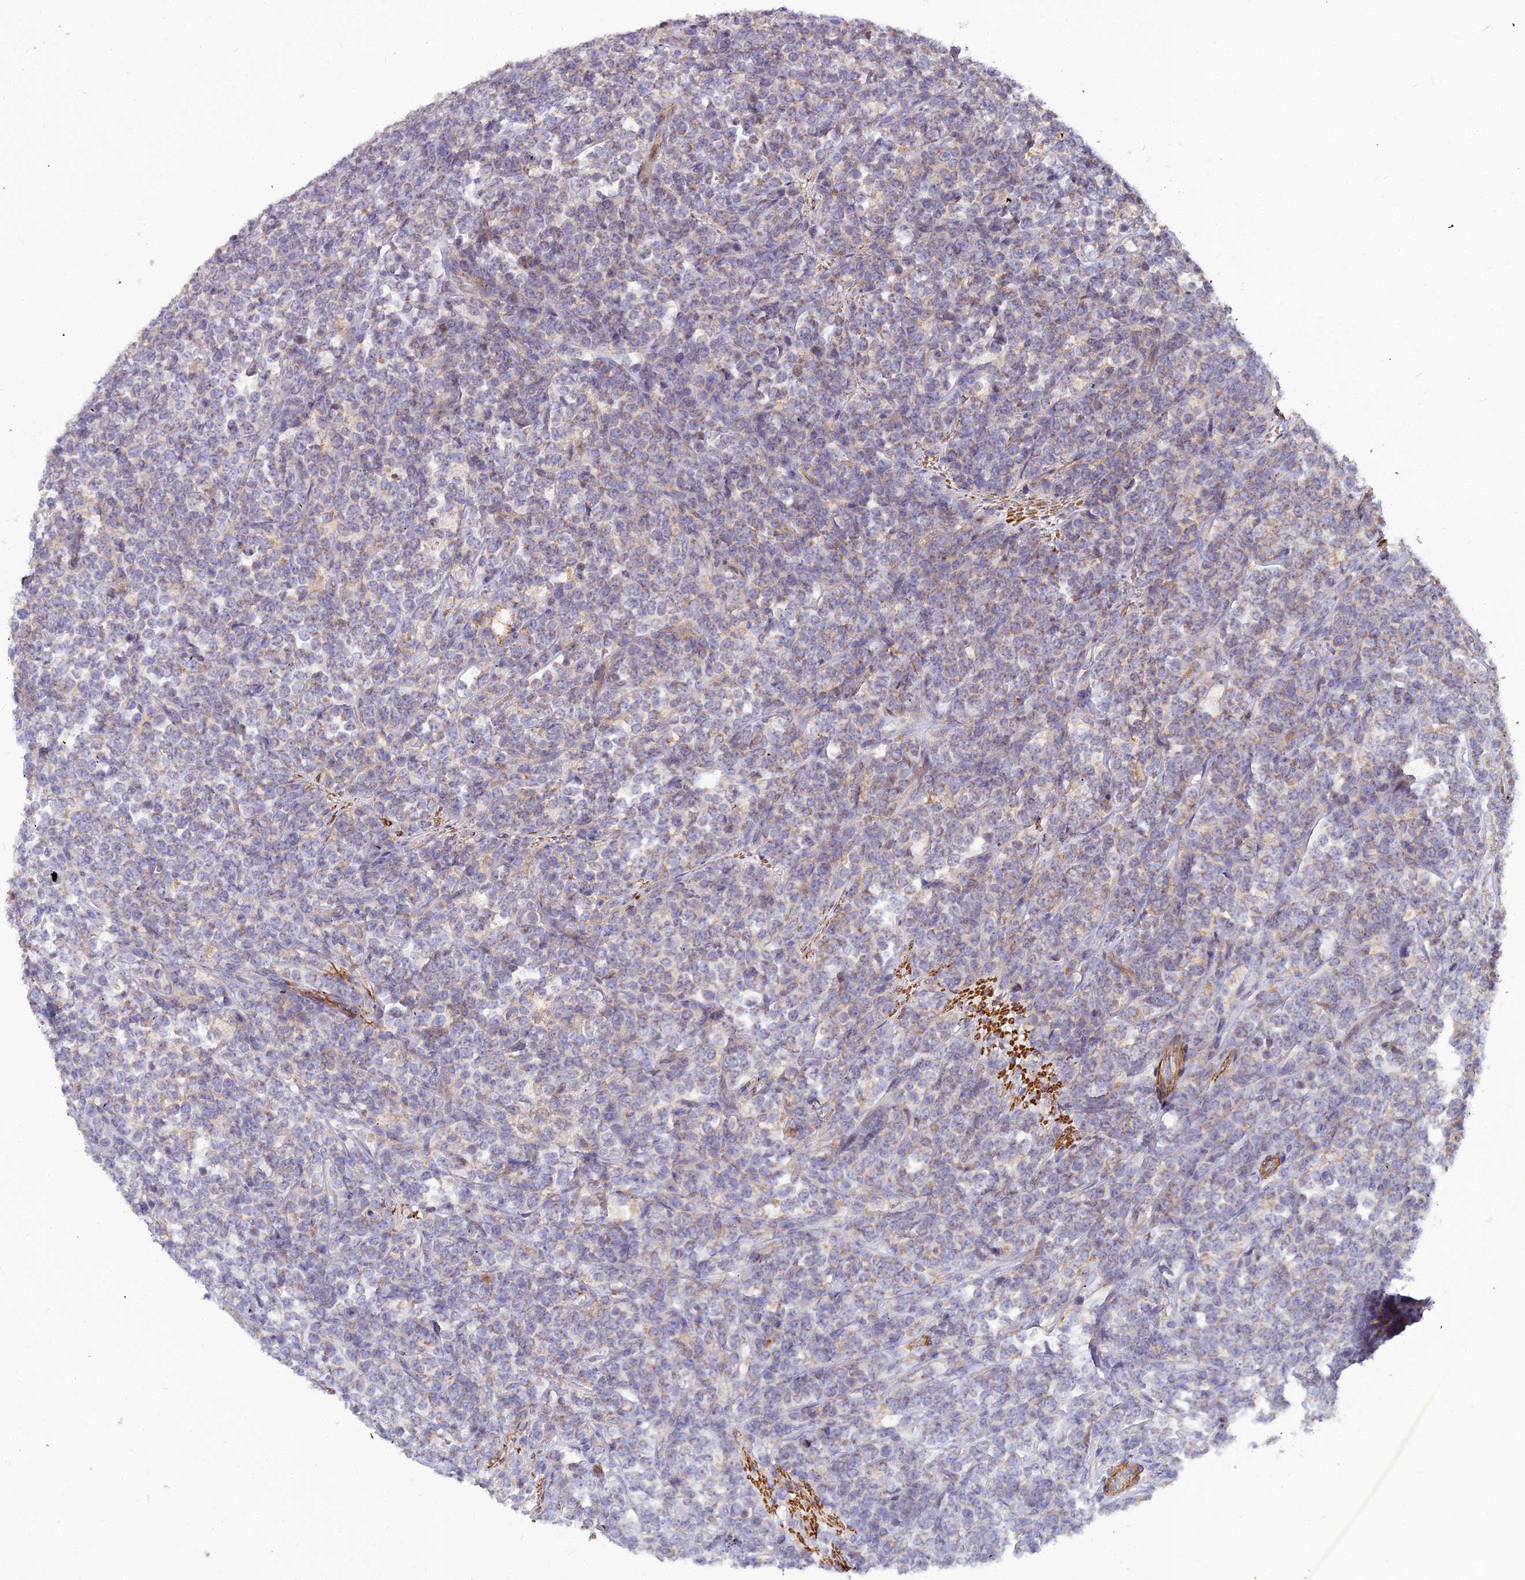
{"staining": {"intensity": "negative", "quantity": "none", "location": "none"}, "tissue": "lymphoma", "cell_type": "Tumor cells", "image_type": "cancer", "snomed": [{"axis": "morphology", "description": "Malignant lymphoma, non-Hodgkin's type, High grade"}, {"axis": "topography", "description": "Small intestine"}], "caption": "Immunohistochemical staining of human high-grade malignant lymphoma, non-Hodgkin's type shows no significant expression in tumor cells. (DAB immunohistochemistry with hematoxylin counter stain).", "gene": "LEKR1", "patient": {"sex": "male", "age": 8}}